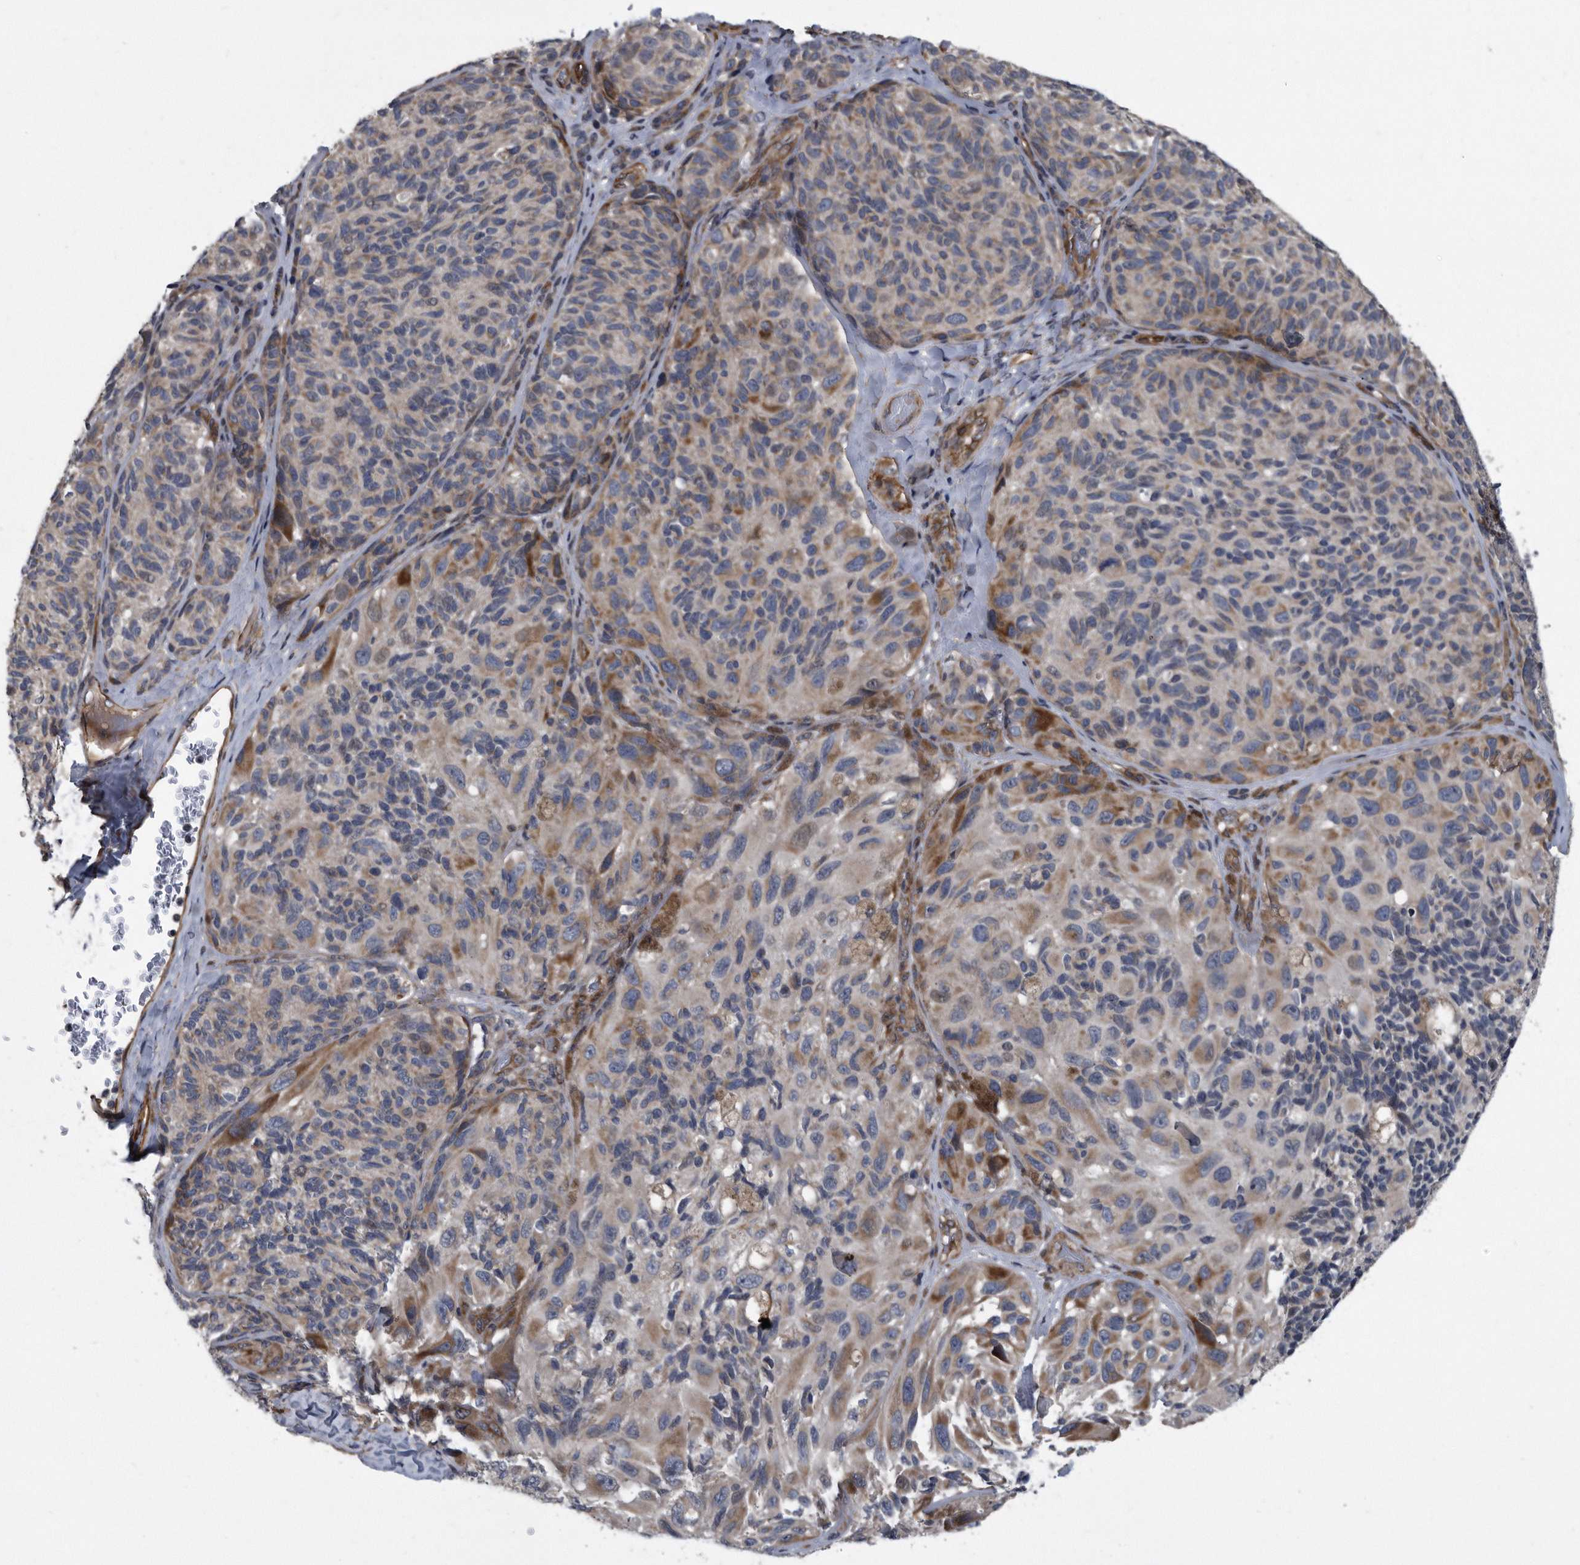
{"staining": {"intensity": "moderate", "quantity": "25%-75%", "location": "cytoplasmic/membranous"}, "tissue": "melanoma", "cell_type": "Tumor cells", "image_type": "cancer", "snomed": [{"axis": "morphology", "description": "Malignant melanoma, NOS"}, {"axis": "topography", "description": "Skin"}], "caption": "Tumor cells display moderate cytoplasmic/membranous staining in approximately 25%-75% of cells in malignant melanoma.", "gene": "ARMCX1", "patient": {"sex": "female", "age": 73}}